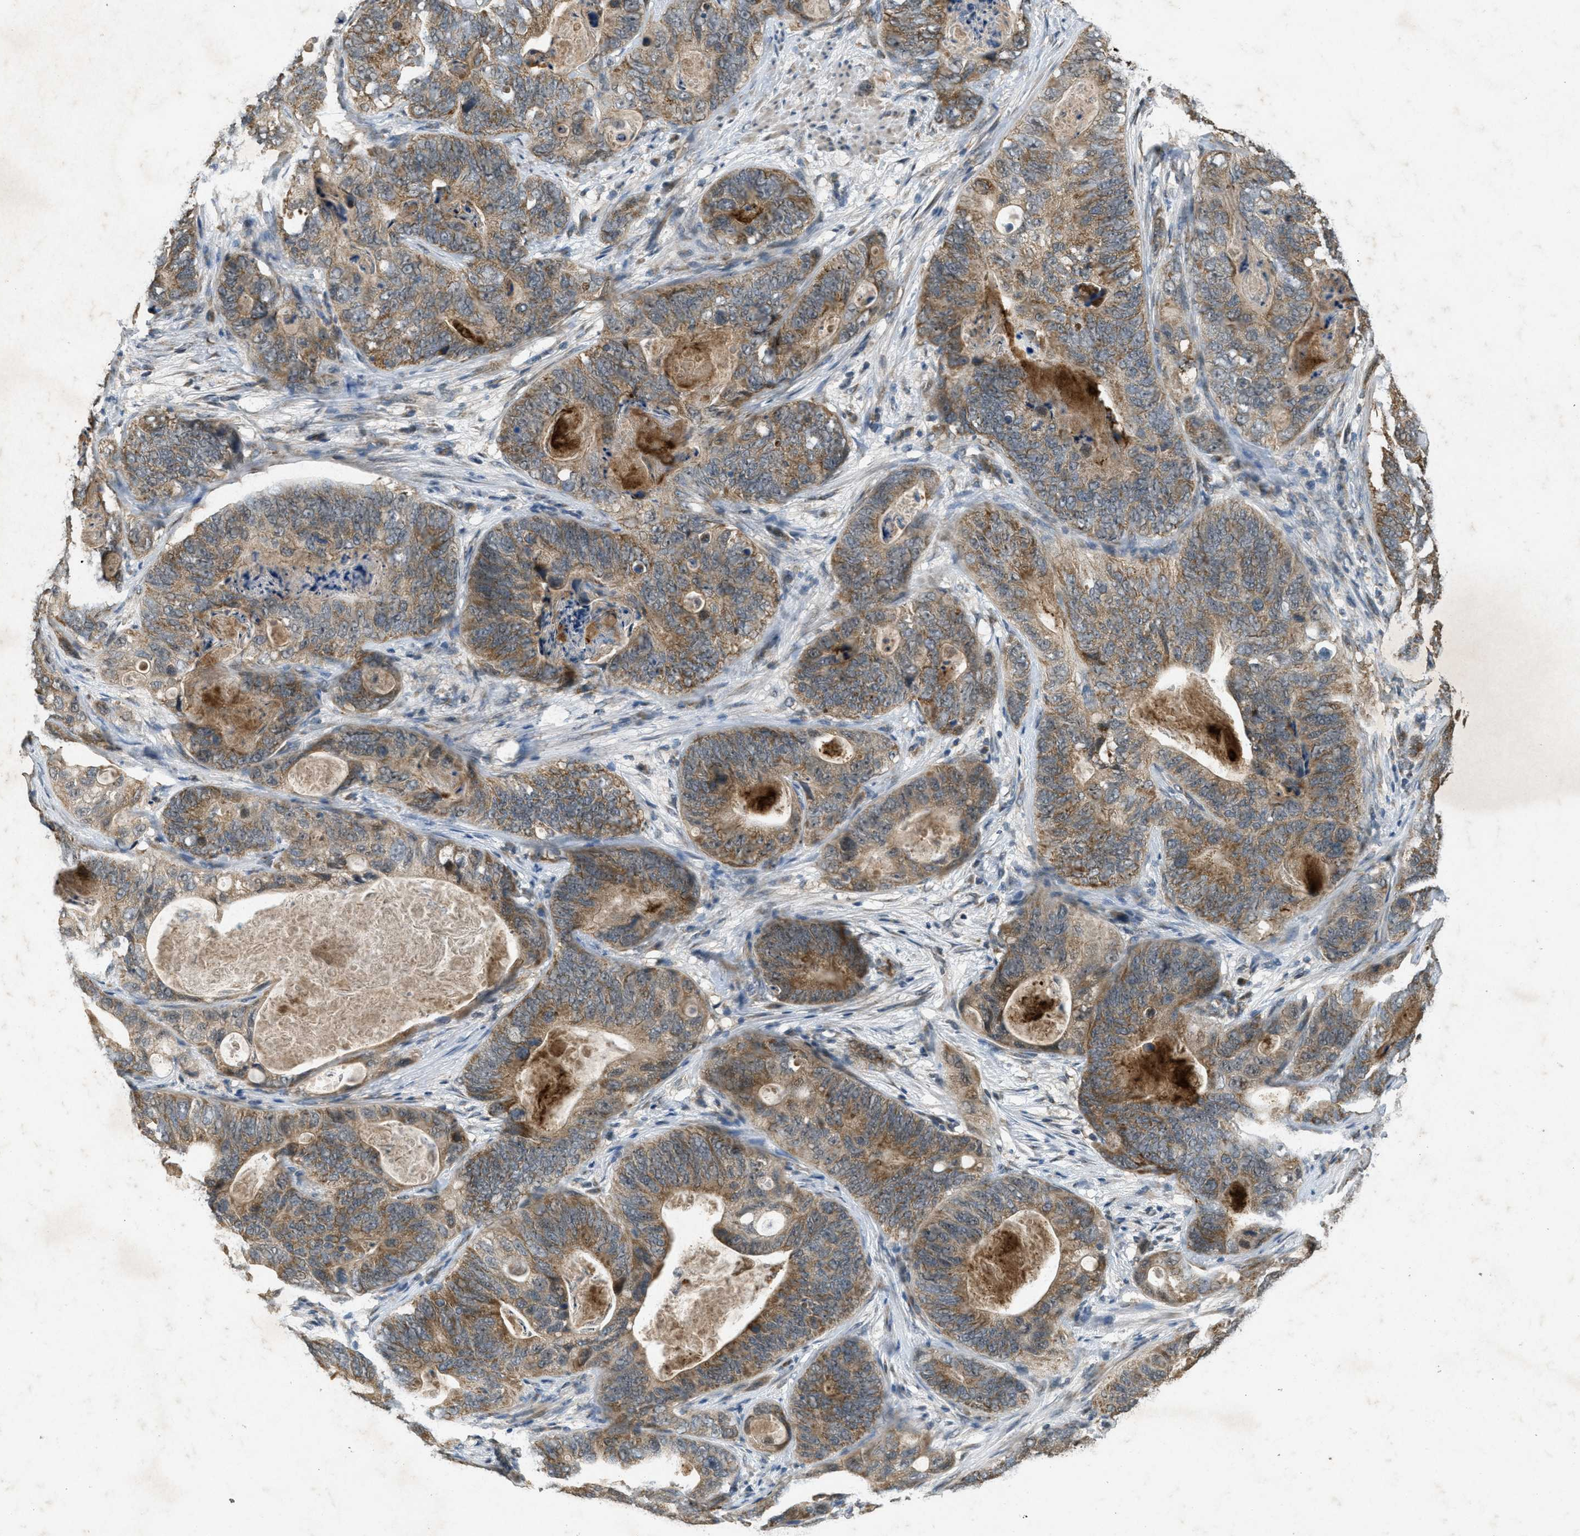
{"staining": {"intensity": "moderate", "quantity": ">75%", "location": "cytoplasmic/membranous"}, "tissue": "stomach cancer", "cell_type": "Tumor cells", "image_type": "cancer", "snomed": [{"axis": "morphology", "description": "Adenocarcinoma, NOS"}, {"axis": "topography", "description": "Stomach"}], "caption": "Immunohistochemistry (IHC) of human stomach cancer reveals medium levels of moderate cytoplasmic/membranous staining in about >75% of tumor cells. (IHC, brightfield microscopy, high magnification).", "gene": "PPP1R15A", "patient": {"sex": "female", "age": 89}}